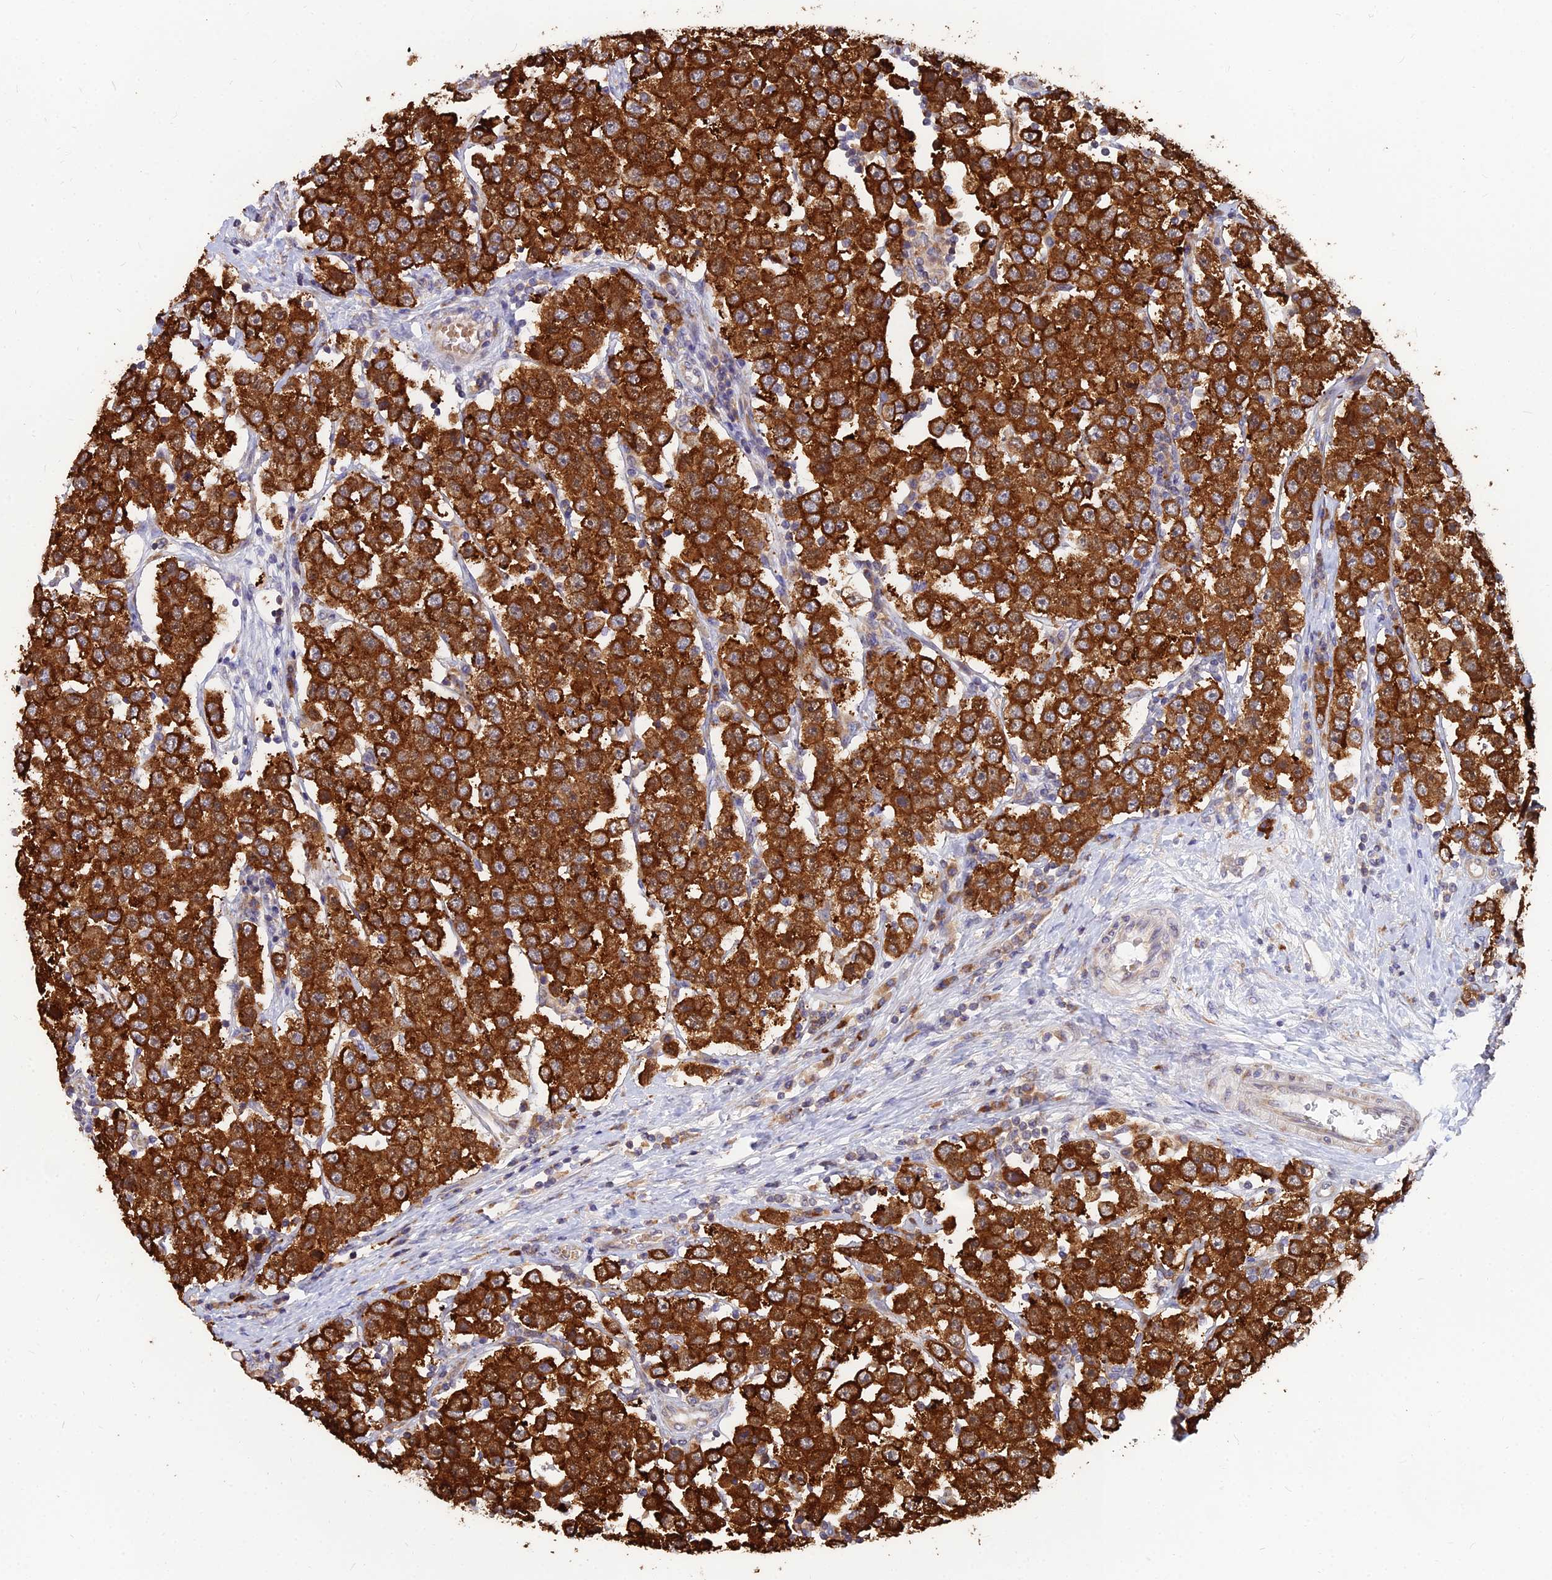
{"staining": {"intensity": "strong", "quantity": ">75%", "location": "cytoplasmic/membranous"}, "tissue": "testis cancer", "cell_type": "Tumor cells", "image_type": "cancer", "snomed": [{"axis": "morphology", "description": "Seminoma, NOS"}, {"axis": "topography", "description": "Testis"}], "caption": "The immunohistochemical stain highlights strong cytoplasmic/membranous positivity in tumor cells of seminoma (testis) tissue. (brown staining indicates protein expression, while blue staining denotes nuclei).", "gene": "CCT6B", "patient": {"sex": "male", "age": 28}}